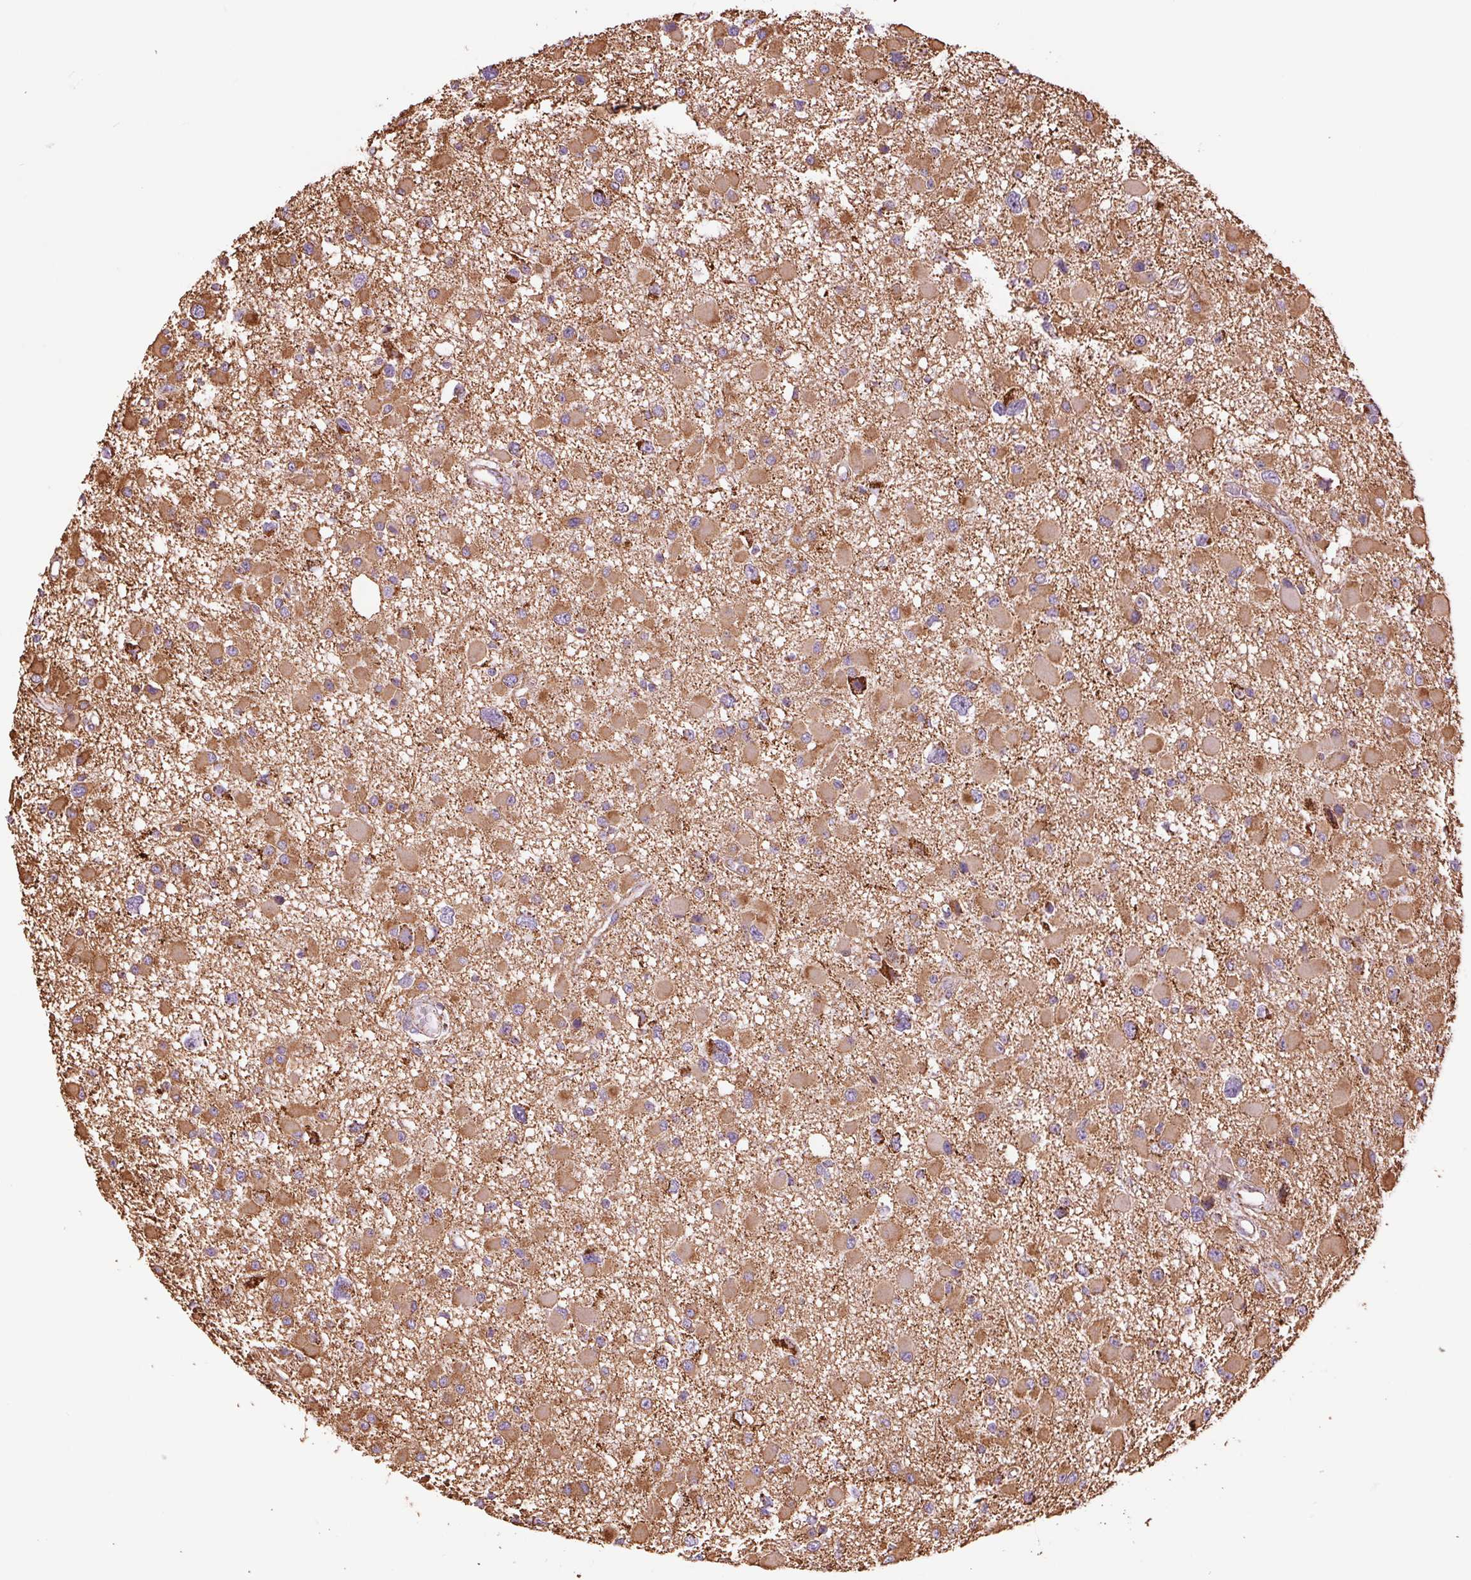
{"staining": {"intensity": "moderate", "quantity": "25%-75%", "location": "cytoplasmic/membranous"}, "tissue": "glioma", "cell_type": "Tumor cells", "image_type": "cancer", "snomed": [{"axis": "morphology", "description": "Glioma, malignant, High grade"}, {"axis": "topography", "description": "Brain"}], "caption": "The immunohistochemical stain shows moderate cytoplasmic/membranous staining in tumor cells of glioma tissue.", "gene": "ATP5PB", "patient": {"sex": "male", "age": 54}}